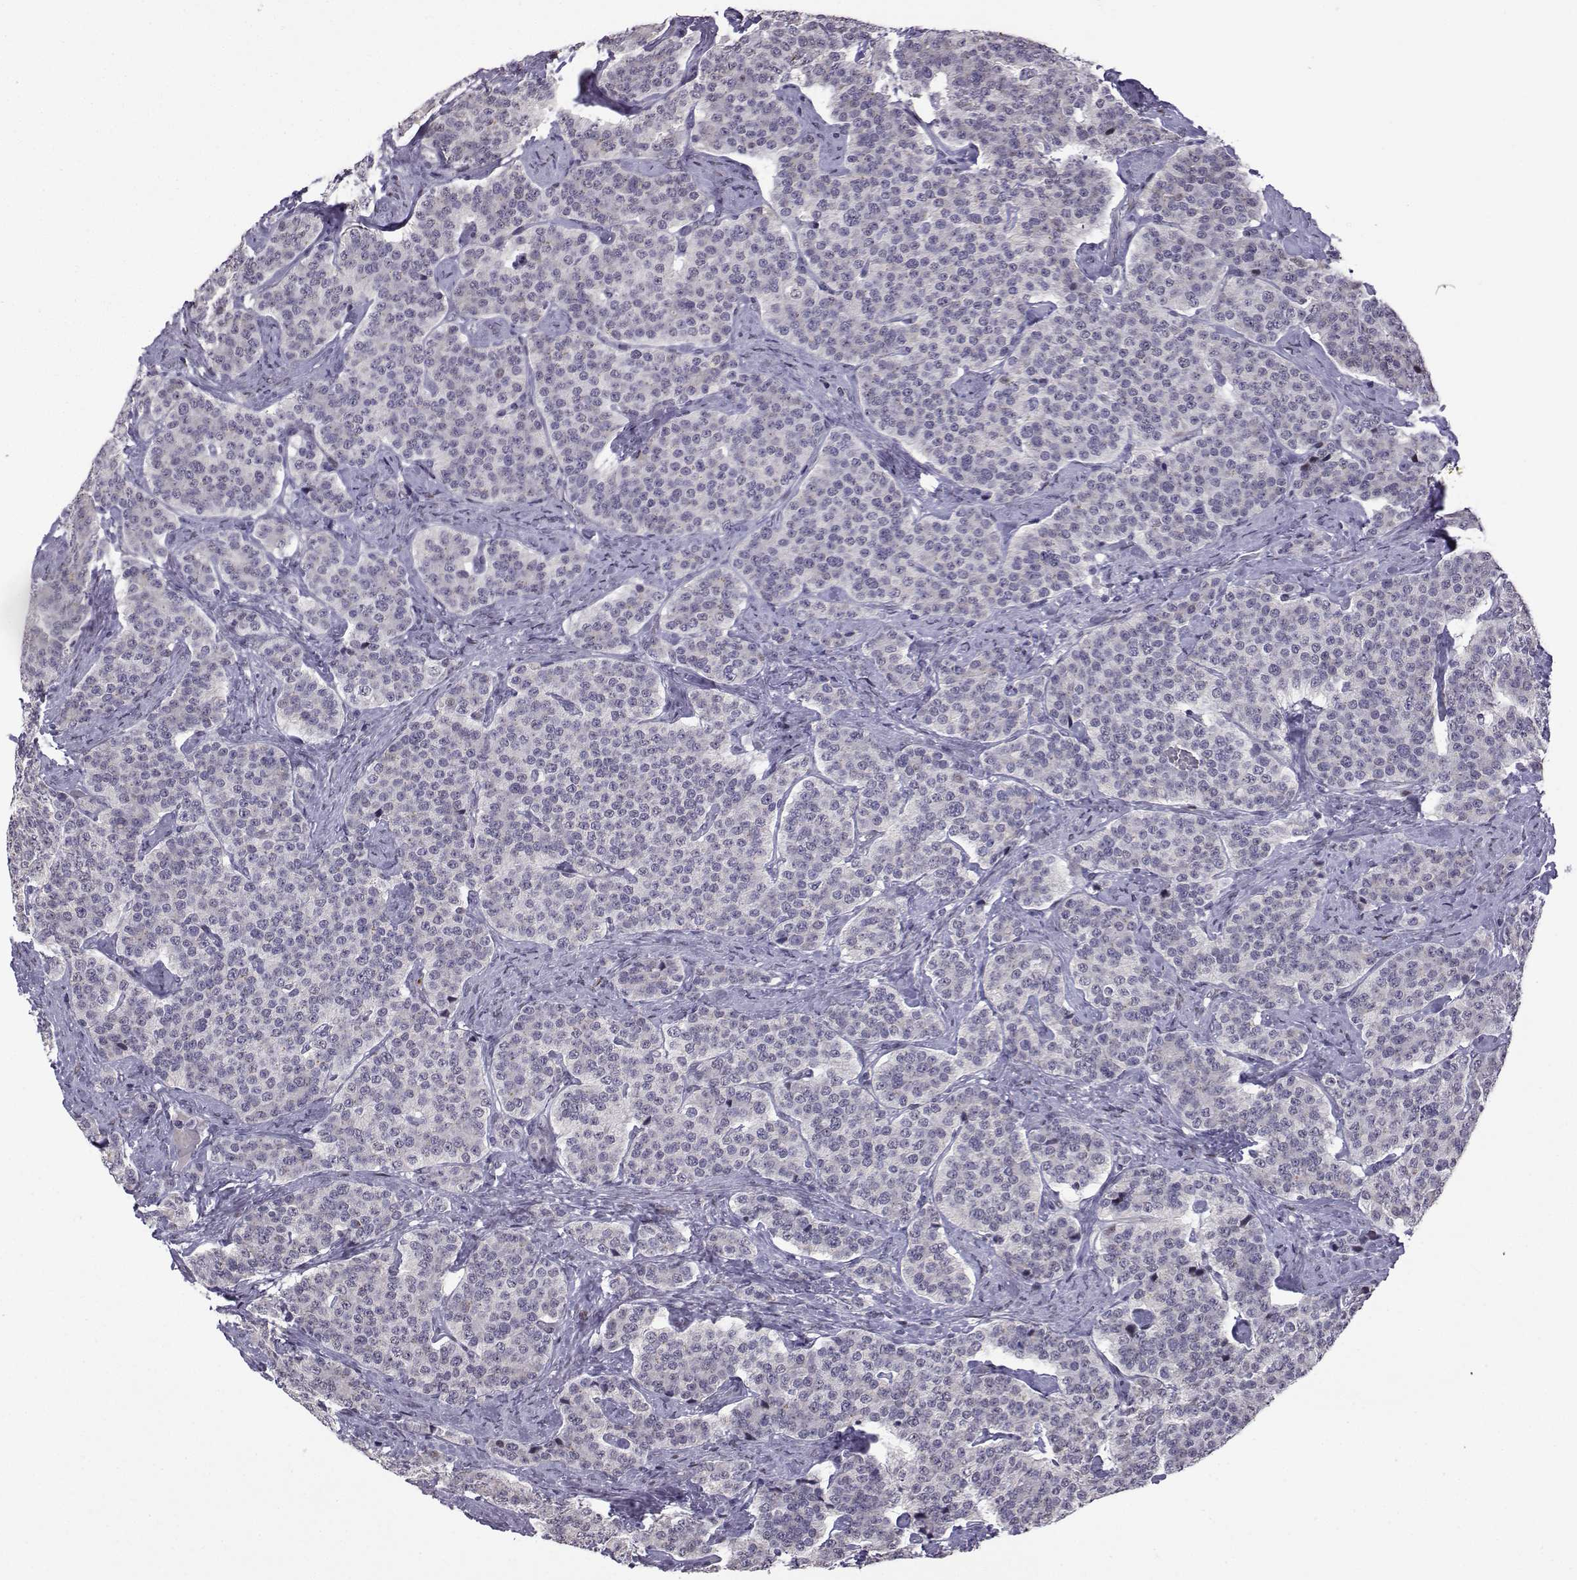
{"staining": {"intensity": "negative", "quantity": "none", "location": "none"}, "tissue": "carcinoid", "cell_type": "Tumor cells", "image_type": "cancer", "snomed": [{"axis": "morphology", "description": "Carcinoid, malignant, NOS"}, {"axis": "topography", "description": "Small intestine"}], "caption": "IHC photomicrograph of human malignant carcinoid stained for a protein (brown), which displays no expression in tumor cells.", "gene": "CFAP70", "patient": {"sex": "female", "age": 58}}